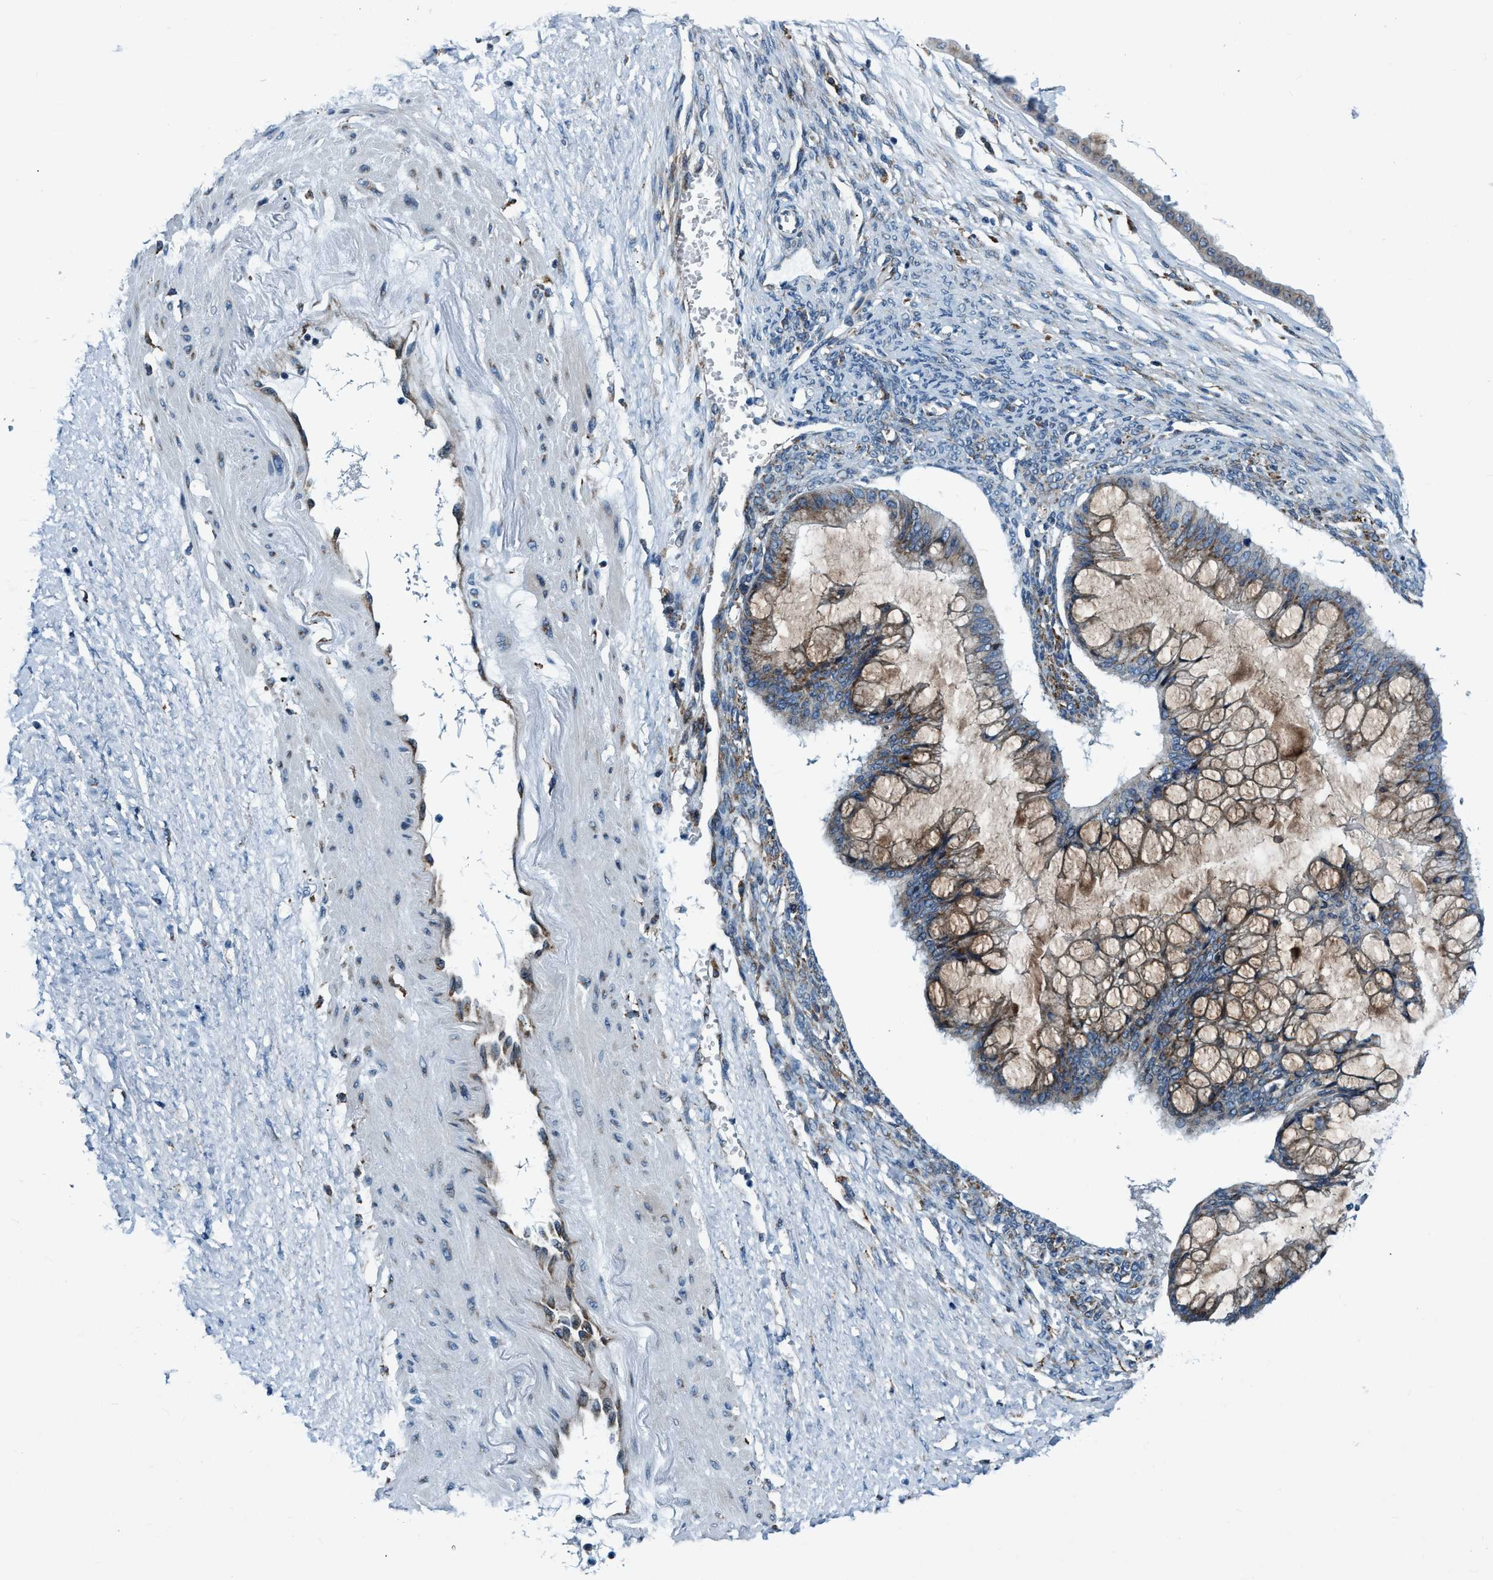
{"staining": {"intensity": "moderate", "quantity": "25%-75%", "location": "cytoplasmic/membranous"}, "tissue": "ovarian cancer", "cell_type": "Tumor cells", "image_type": "cancer", "snomed": [{"axis": "morphology", "description": "Cystadenocarcinoma, mucinous, NOS"}, {"axis": "topography", "description": "Ovary"}], "caption": "The histopathology image shows staining of ovarian cancer (mucinous cystadenocarcinoma), revealing moderate cytoplasmic/membranous protein expression (brown color) within tumor cells. The protein is shown in brown color, while the nuclei are stained blue.", "gene": "ARMC9", "patient": {"sex": "female", "age": 73}}